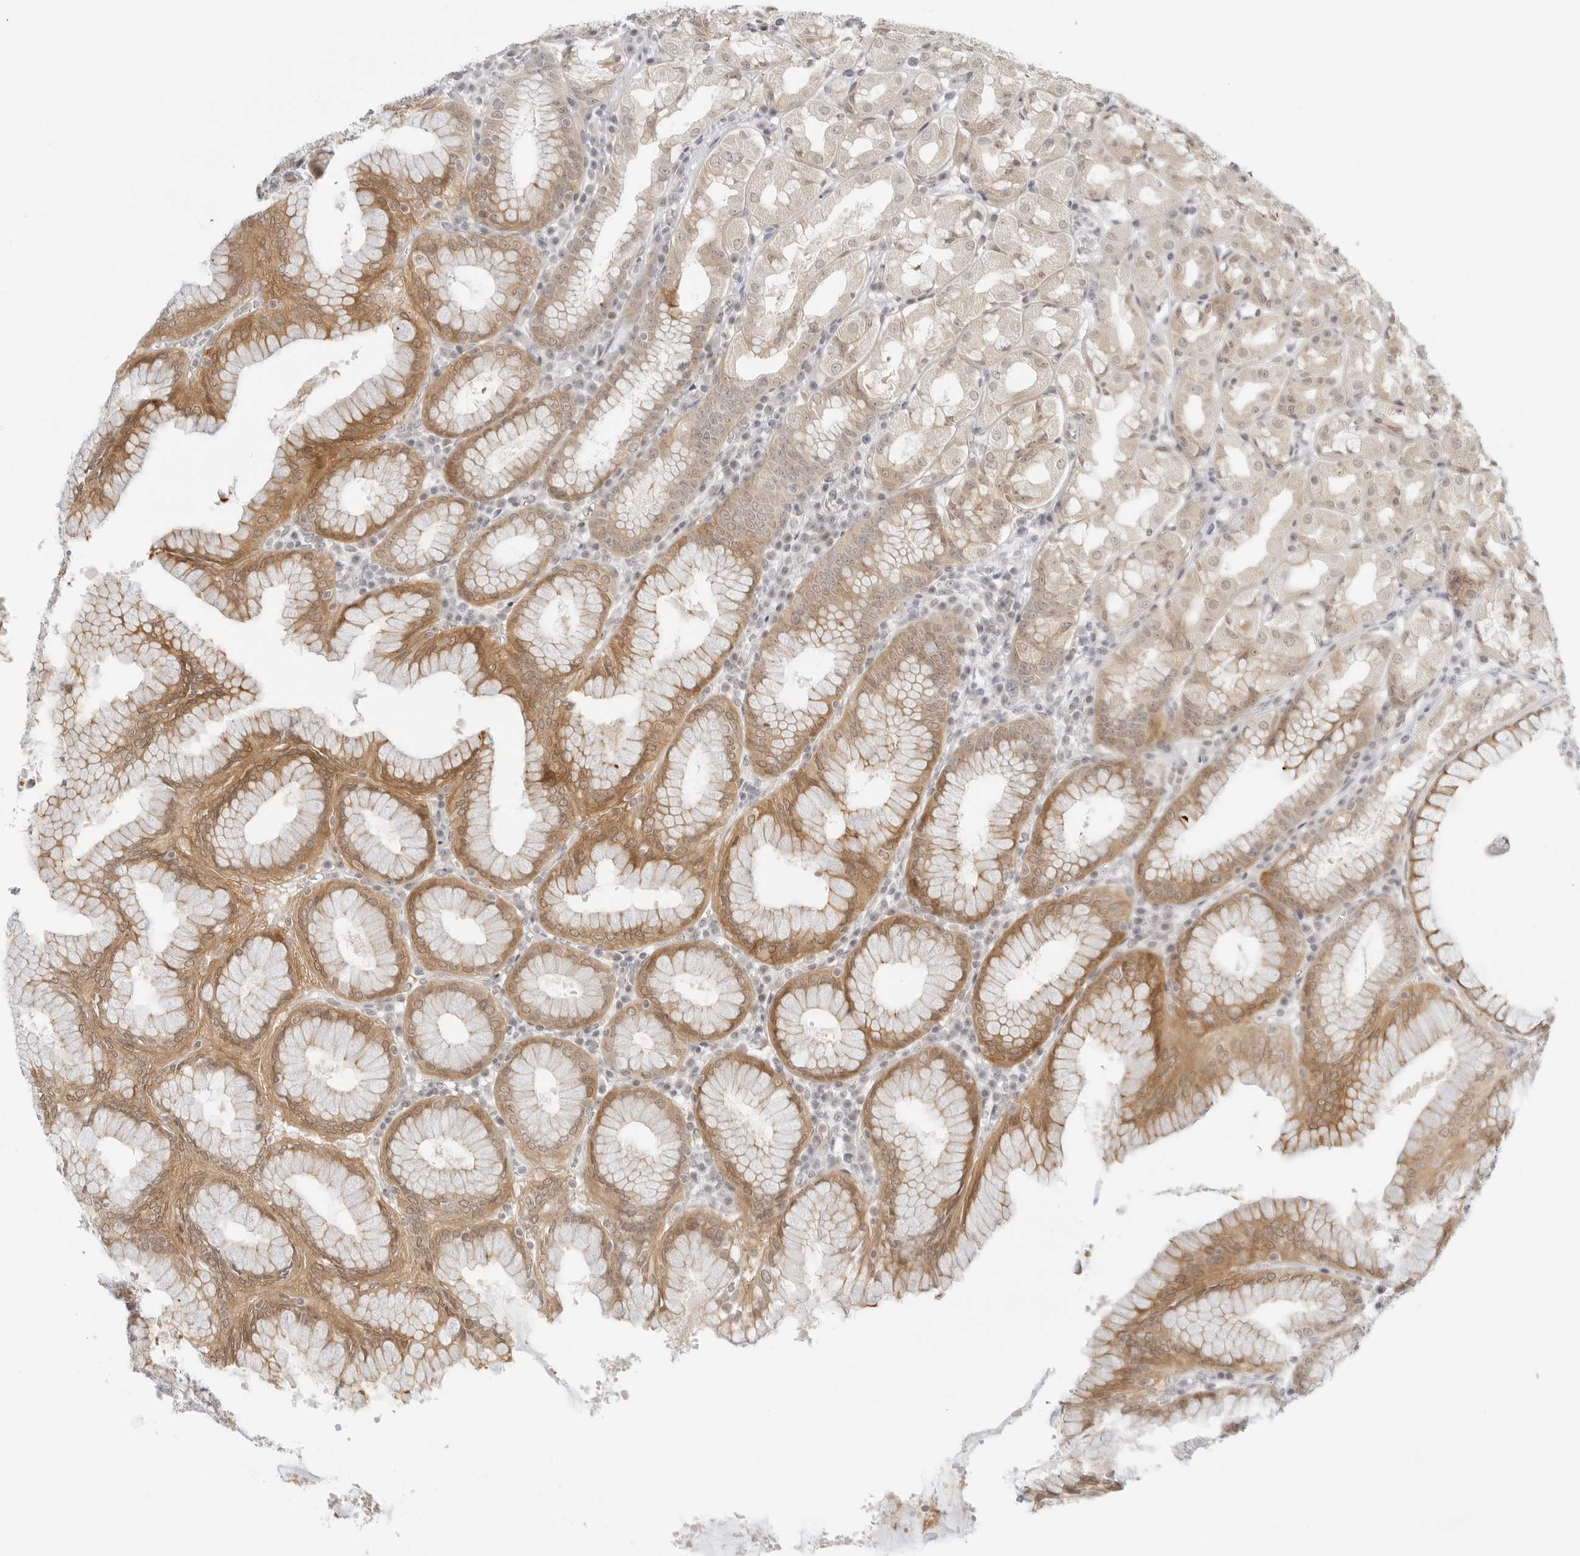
{"staining": {"intensity": "moderate", "quantity": "25%-75%", "location": "cytoplasmic/membranous,nuclear"}, "tissue": "stomach", "cell_type": "Glandular cells", "image_type": "normal", "snomed": [{"axis": "morphology", "description": "Normal tissue, NOS"}, {"axis": "topography", "description": "Stomach"}, {"axis": "topography", "description": "Stomach, lower"}], "caption": "The histopathology image shows immunohistochemical staining of benign stomach. There is moderate cytoplasmic/membranous,nuclear positivity is appreciated in about 25%-75% of glandular cells.", "gene": "MED18", "patient": {"sex": "female", "age": 56}}